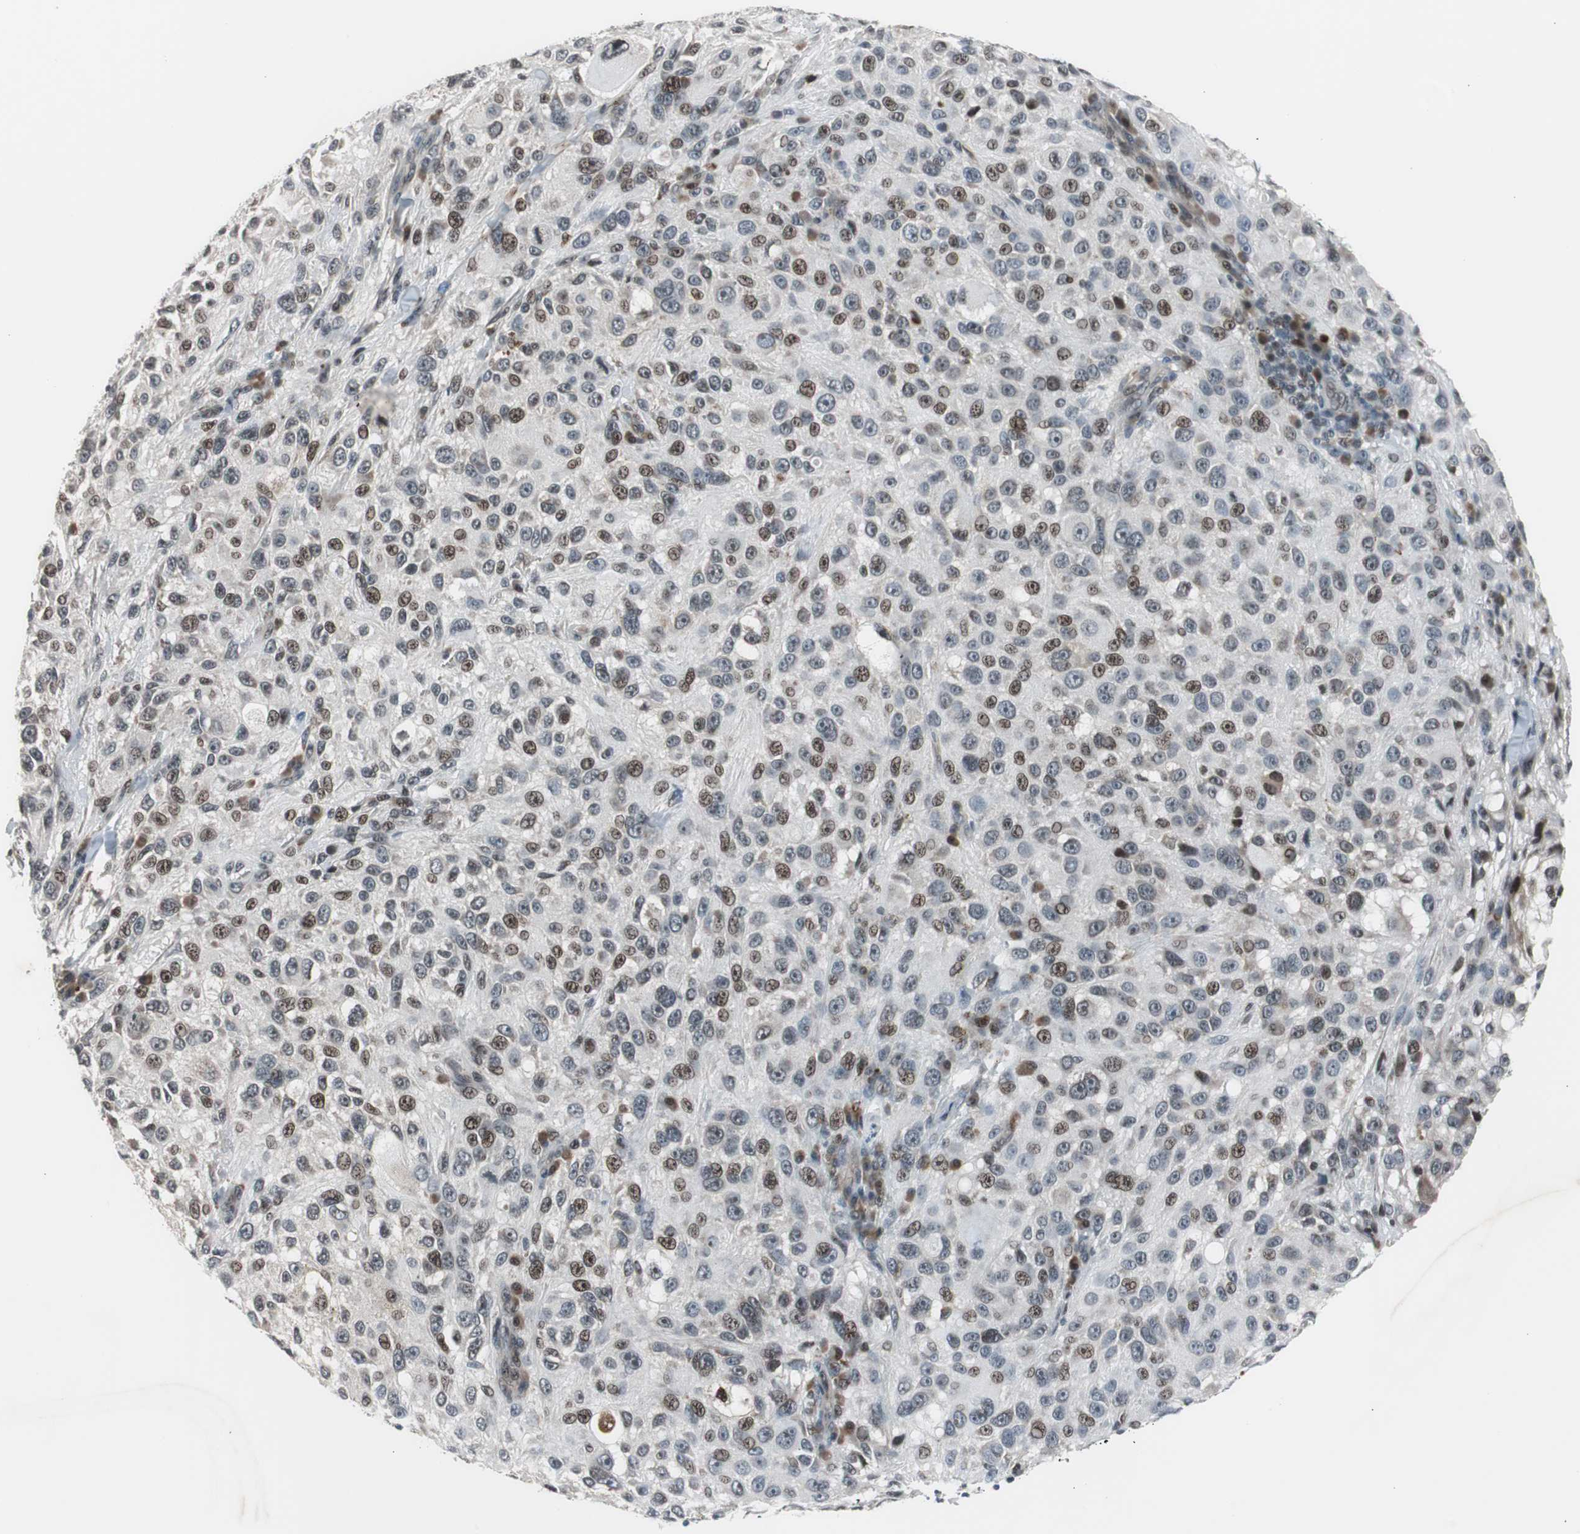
{"staining": {"intensity": "moderate", "quantity": "25%-75%", "location": "nuclear"}, "tissue": "melanoma", "cell_type": "Tumor cells", "image_type": "cancer", "snomed": [{"axis": "morphology", "description": "Necrosis, NOS"}, {"axis": "morphology", "description": "Malignant melanoma, NOS"}, {"axis": "topography", "description": "Skin"}], "caption": "Immunohistochemistry of malignant melanoma demonstrates medium levels of moderate nuclear staining in about 25%-75% of tumor cells.", "gene": "BOLA1", "patient": {"sex": "female", "age": 87}}